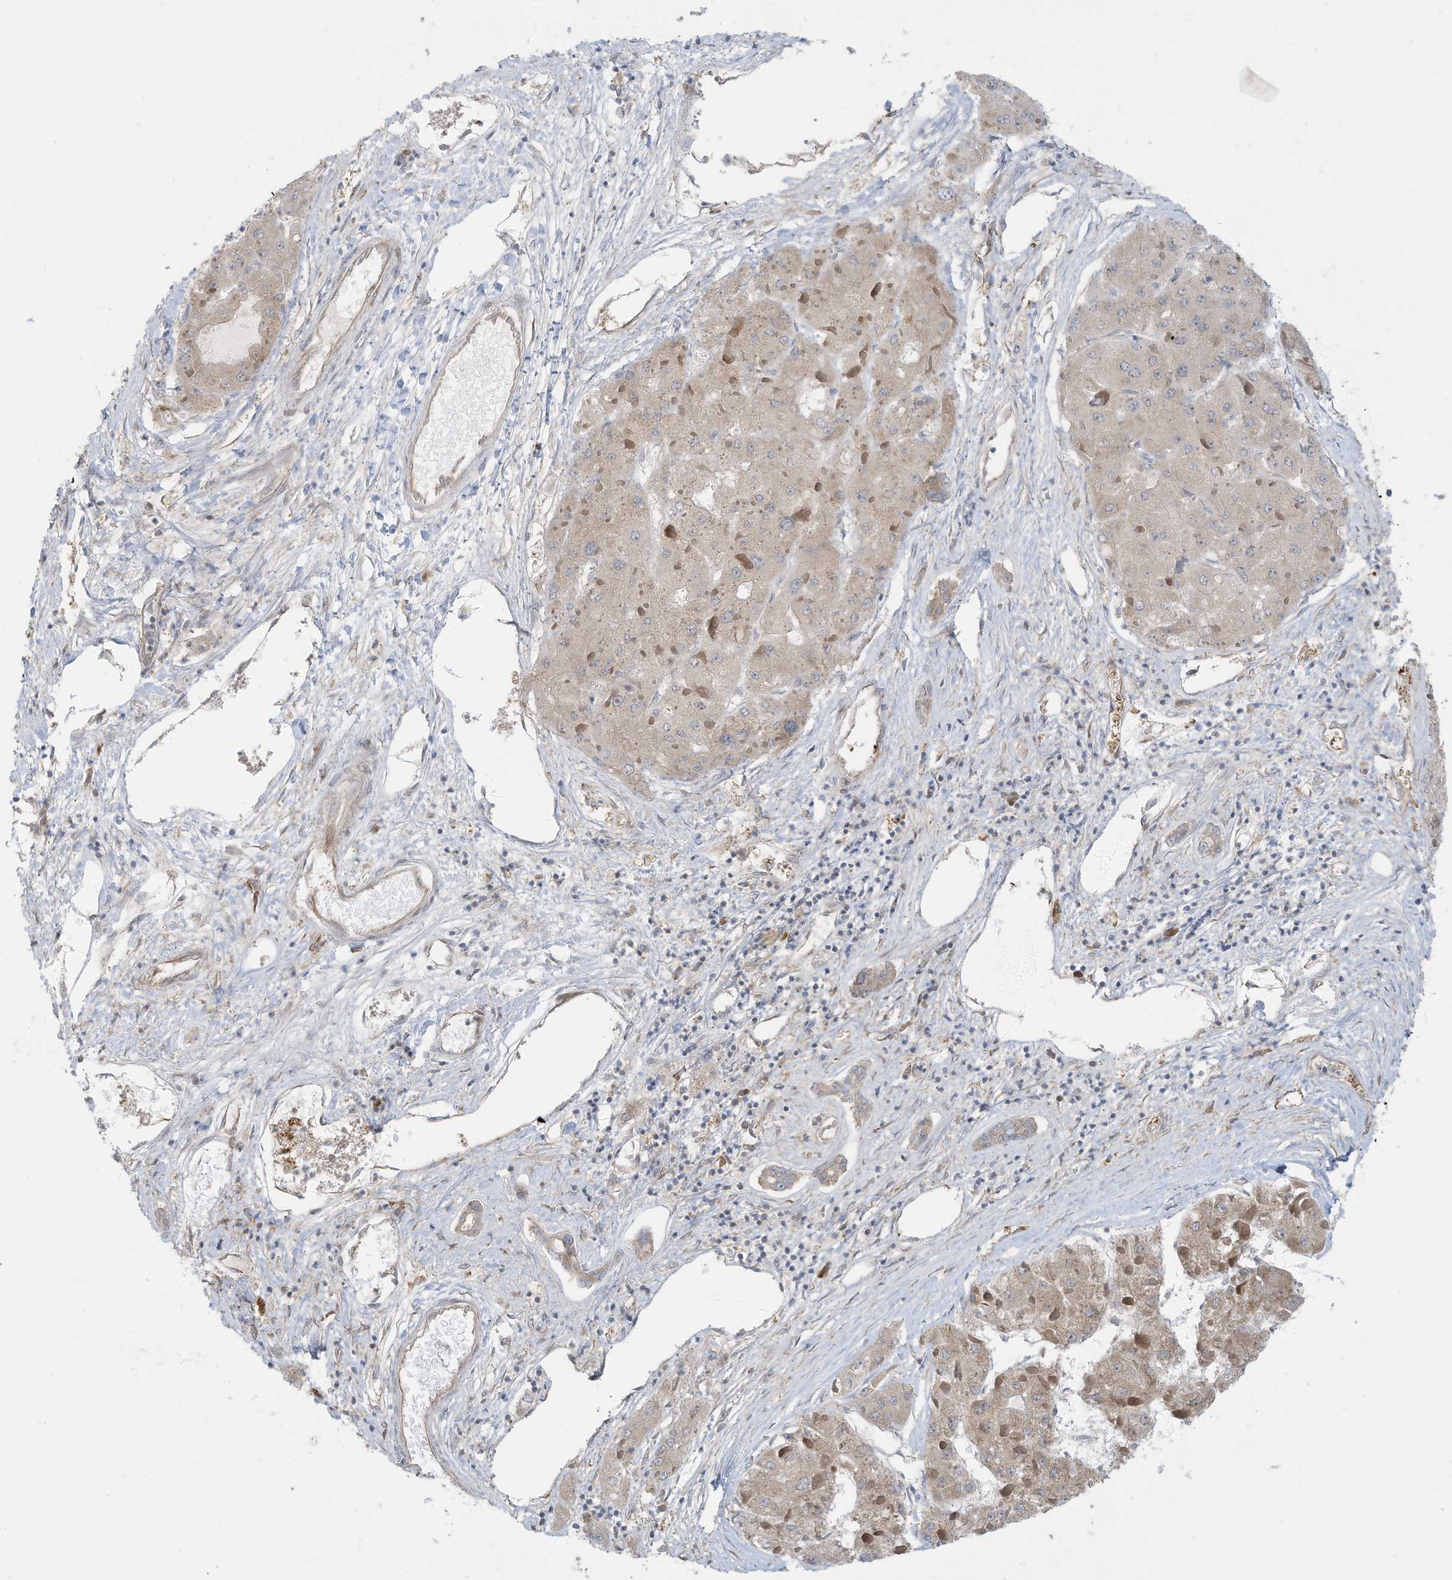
{"staining": {"intensity": "weak", "quantity": "<25%", "location": "cytoplasmic/membranous"}, "tissue": "liver cancer", "cell_type": "Tumor cells", "image_type": "cancer", "snomed": [{"axis": "morphology", "description": "Carcinoma, Hepatocellular, NOS"}, {"axis": "topography", "description": "Liver"}], "caption": "Tumor cells show no significant protein expression in liver cancer (hepatocellular carcinoma). (Stains: DAB (3,3'-diaminobenzidine) immunohistochemistry with hematoxylin counter stain, Microscopy: brightfield microscopy at high magnification).", "gene": "USE1", "patient": {"sex": "female", "age": 73}}